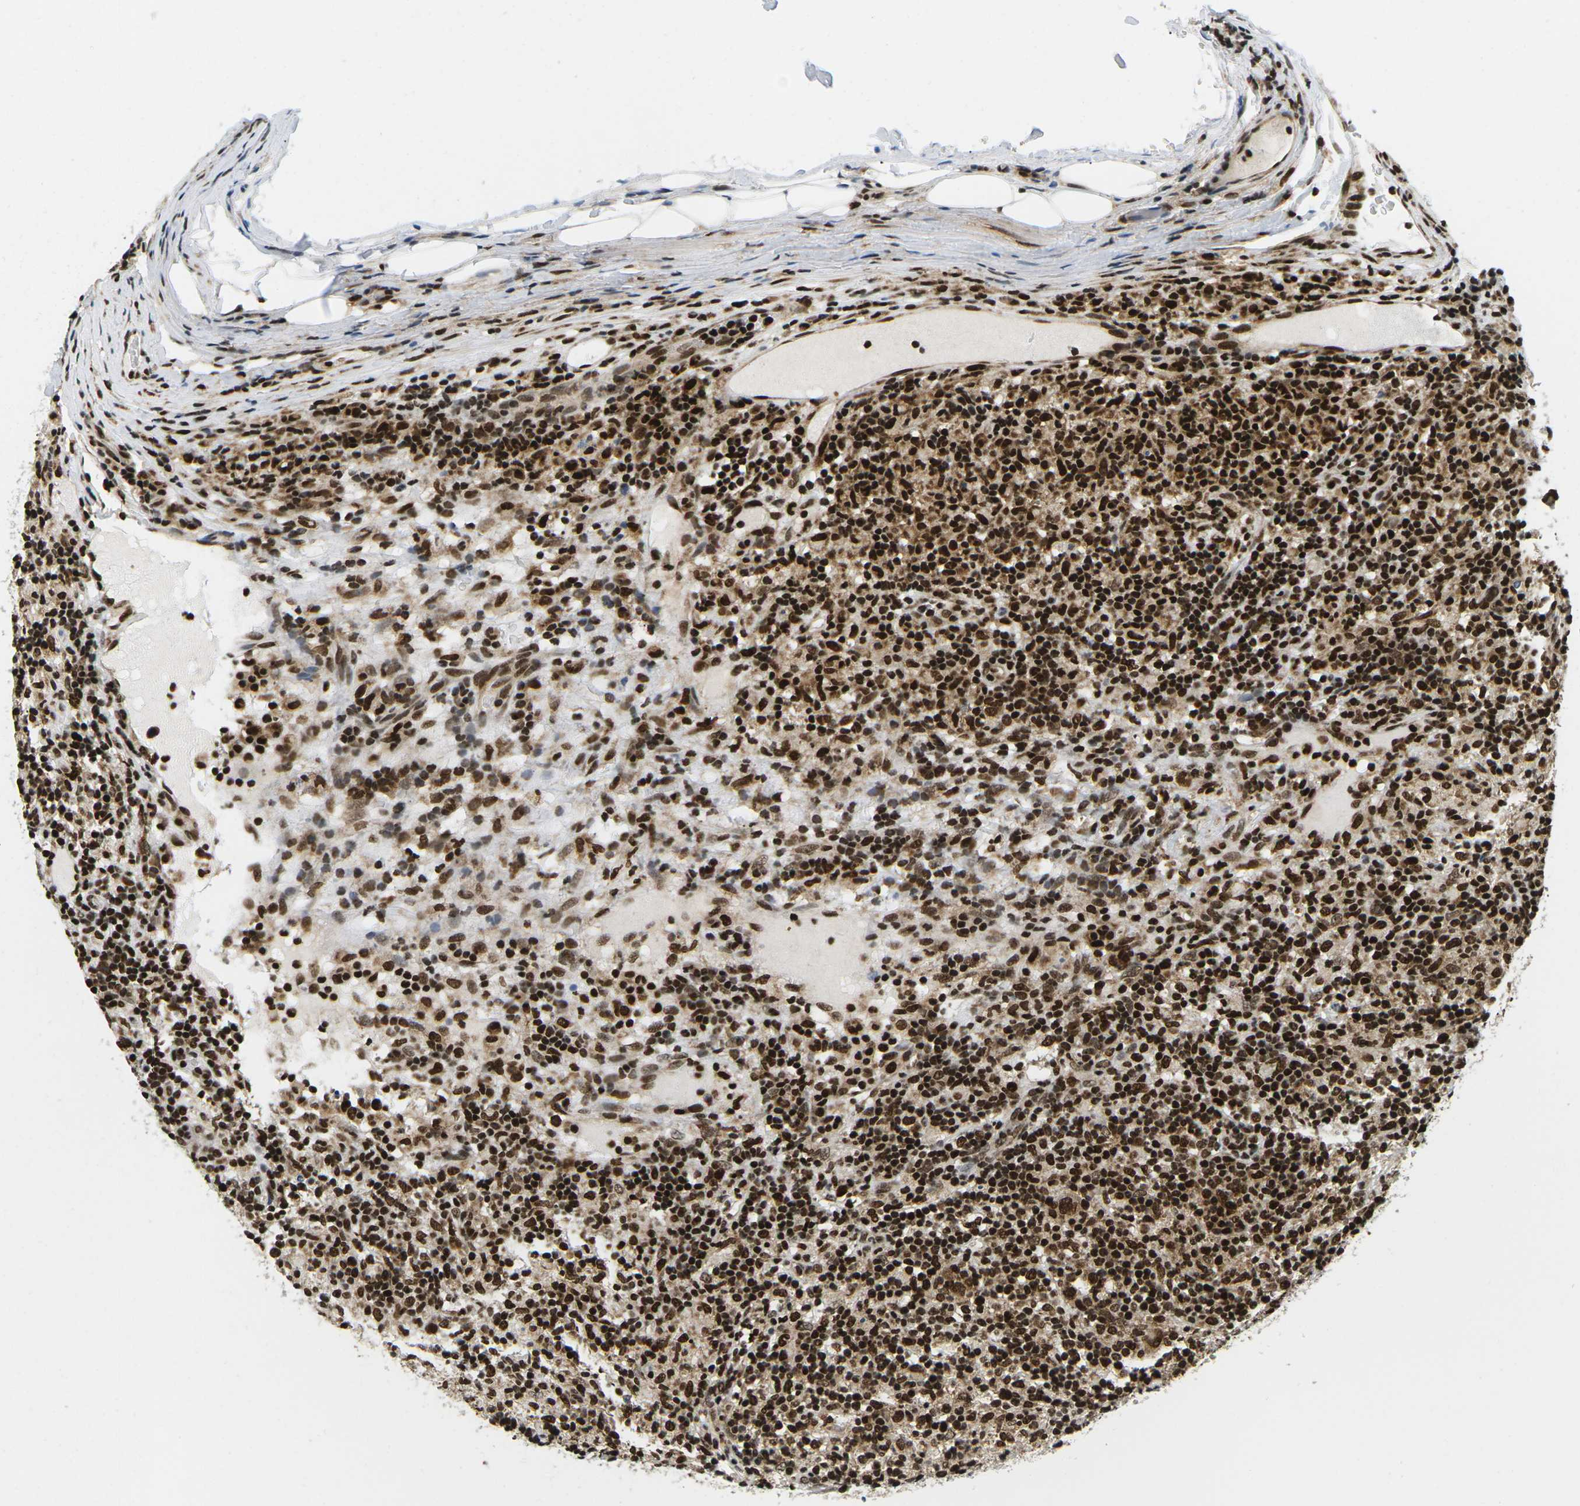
{"staining": {"intensity": "strong", "quantity": ">75%", "location": "nuclear"}, "tissue": "lymphoma", "cell_type": "Tumor cells", "image_type": "cancer", "snomed": [{"axis": "morphology", "description": "Hodgkin's disease, NOS"}, {"axis": "topography", "description": "Lymph node"}], "caption": "Hodgkin's disease stained with IHC reveals strong nuclear positivity in about >75% of tumor cells. (IHC, brightfield microscopy, high magnification).", "gene": "CELF1", "patient": {"sex": "male", "age": 70}}